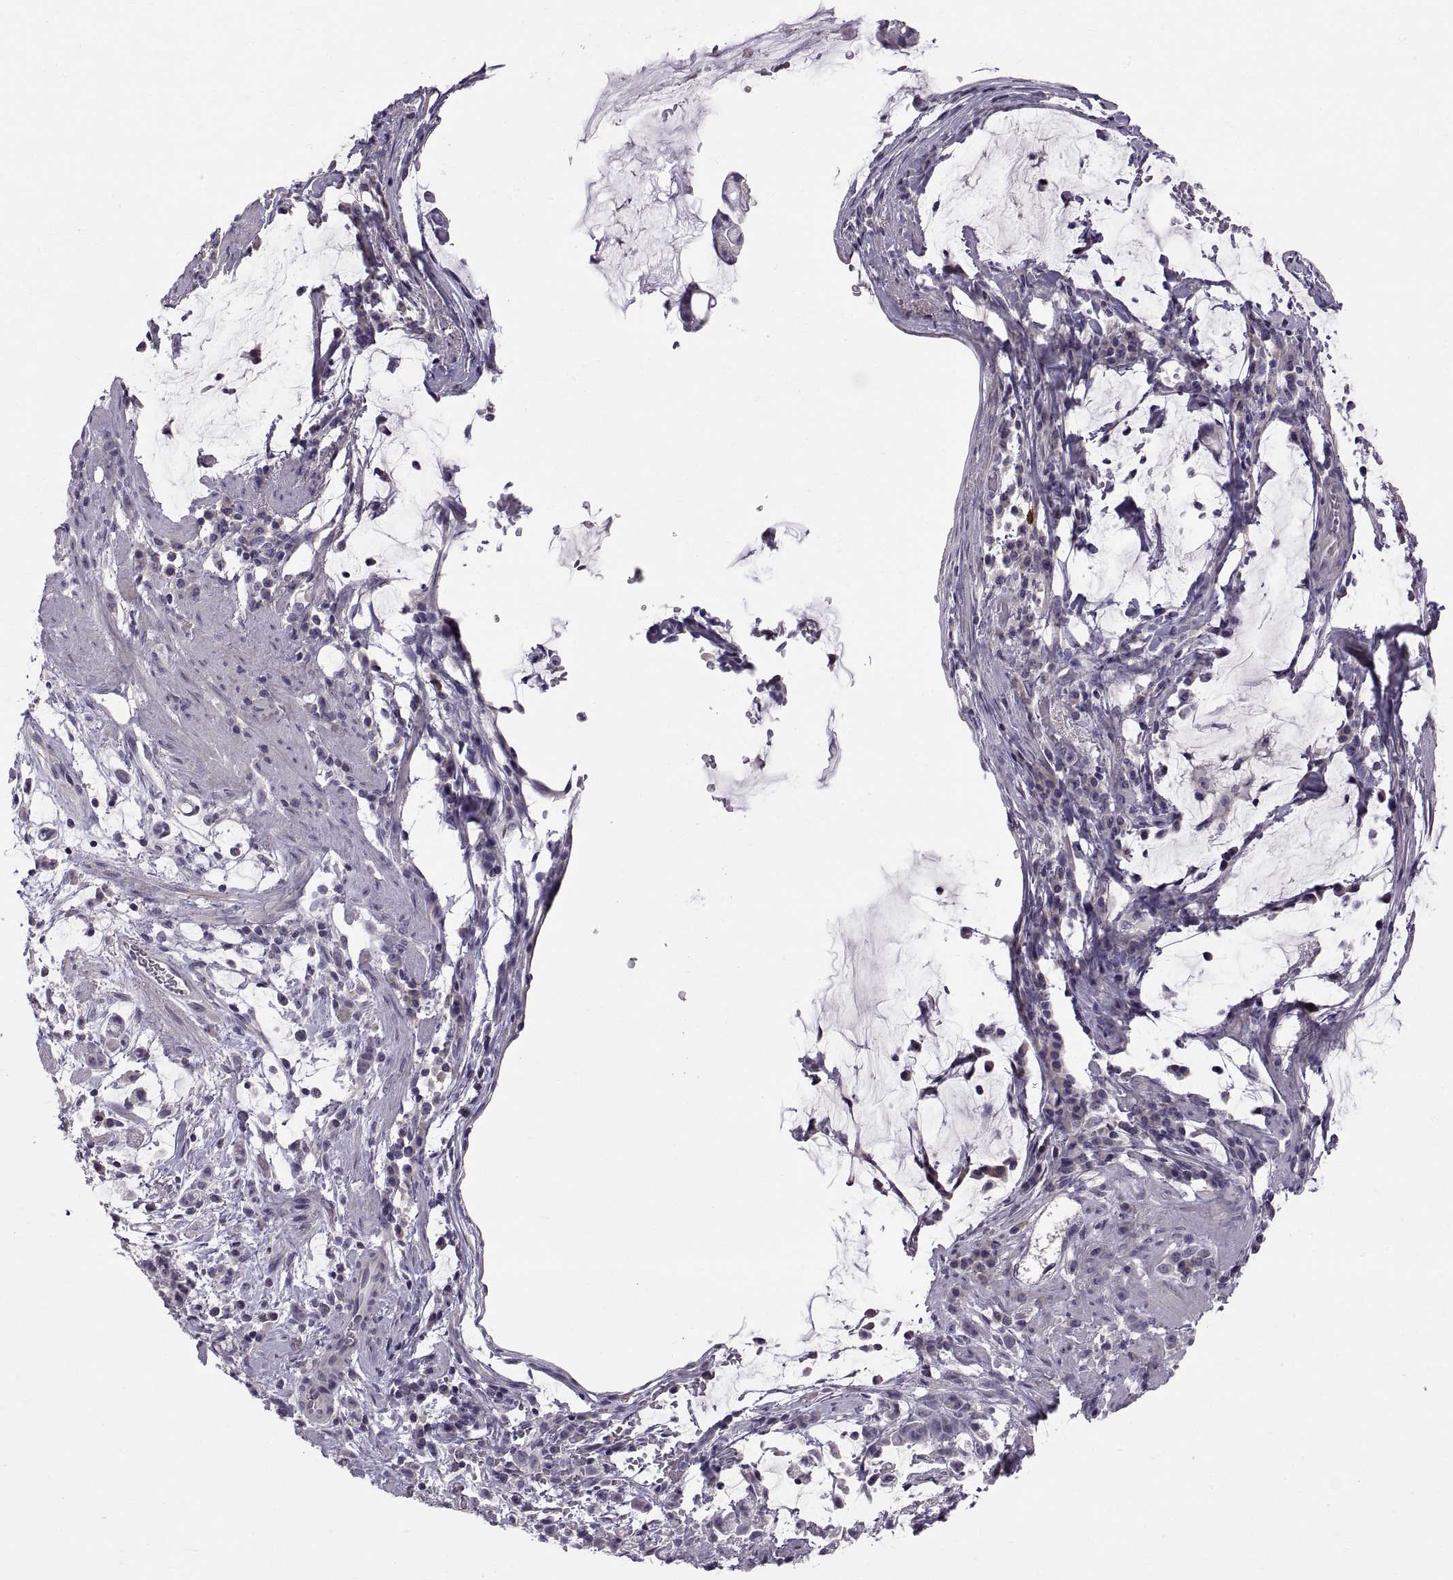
{"staining": {"intensity": "negative", "quantity": "none", "location": "none"}, "tissue": "stomach cancer", "cell_type": "Tumor cells", "image_type": "cancer", "snomed": [{"axis": "morphology", "description": "Adenocarcinoma, NOS"}, {"axis": "topography", "description": "Stomach"}], "caption": "The IHC micrograph has no significant expression in tumor cells of stomach cancer (adenocarcinoma) tissue.", "gene": "WFDC8", "patient": {"sex": "female", "age": 60}}